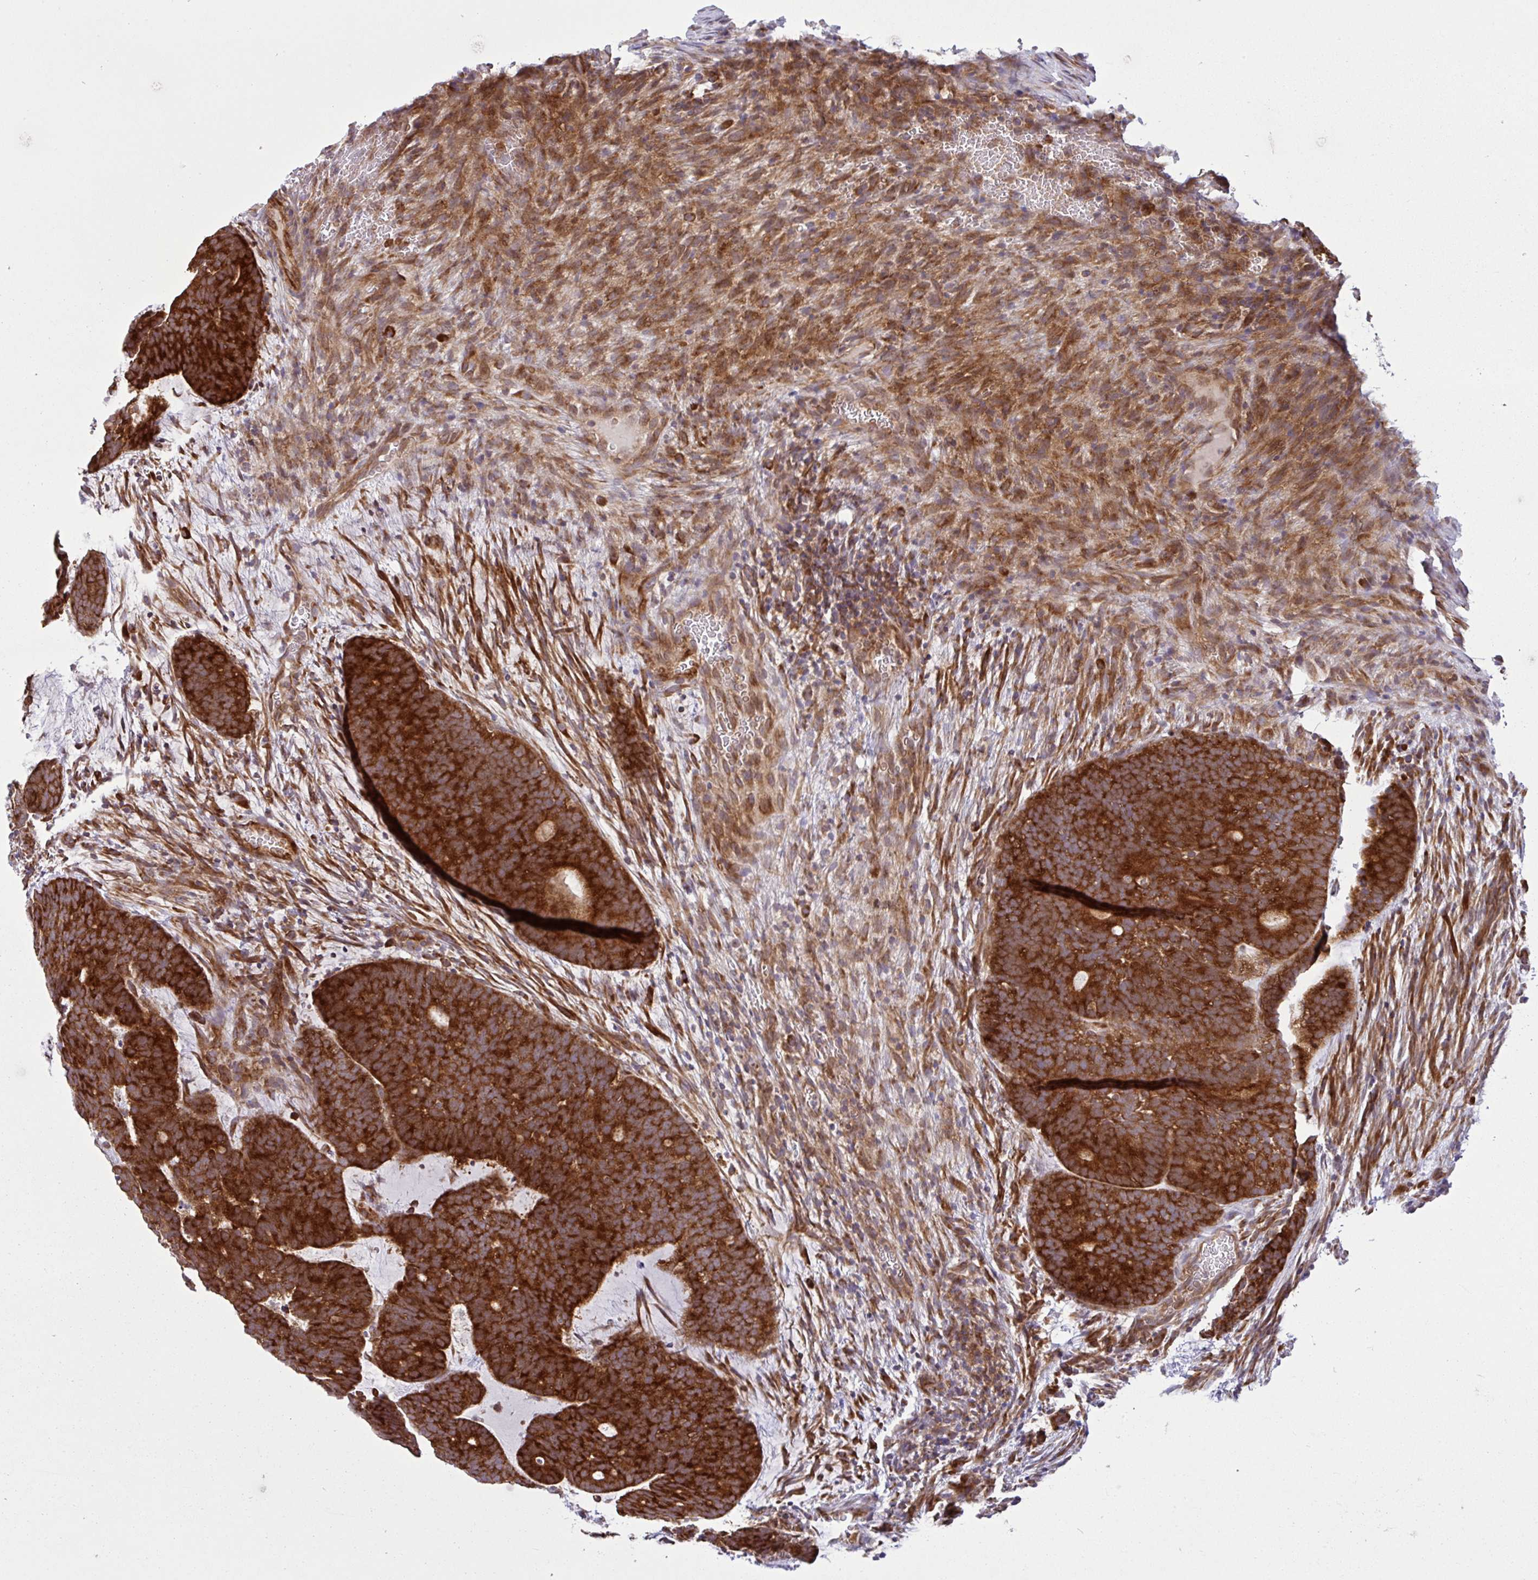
{"staining": {"intensity": "strong", "quantity": ">75%", "location": "cytoplasmic/membranous"}, "tissue": "head and neck cancer", "cell_type": "Tumor cells", "image_type": "cancer", "snomed": [{"axis": "morphology", "description": "Adenocarcinoma, NOS"}, {"axis": "topography", "description": "Head-Neck"}], "caption": "Head and neck cancer stained for a protein displays strong cytoplasmic/membranous positivity in tumor cells.", "gene": "NTPCR", "patient": {"sex": "female", "age": 81}}